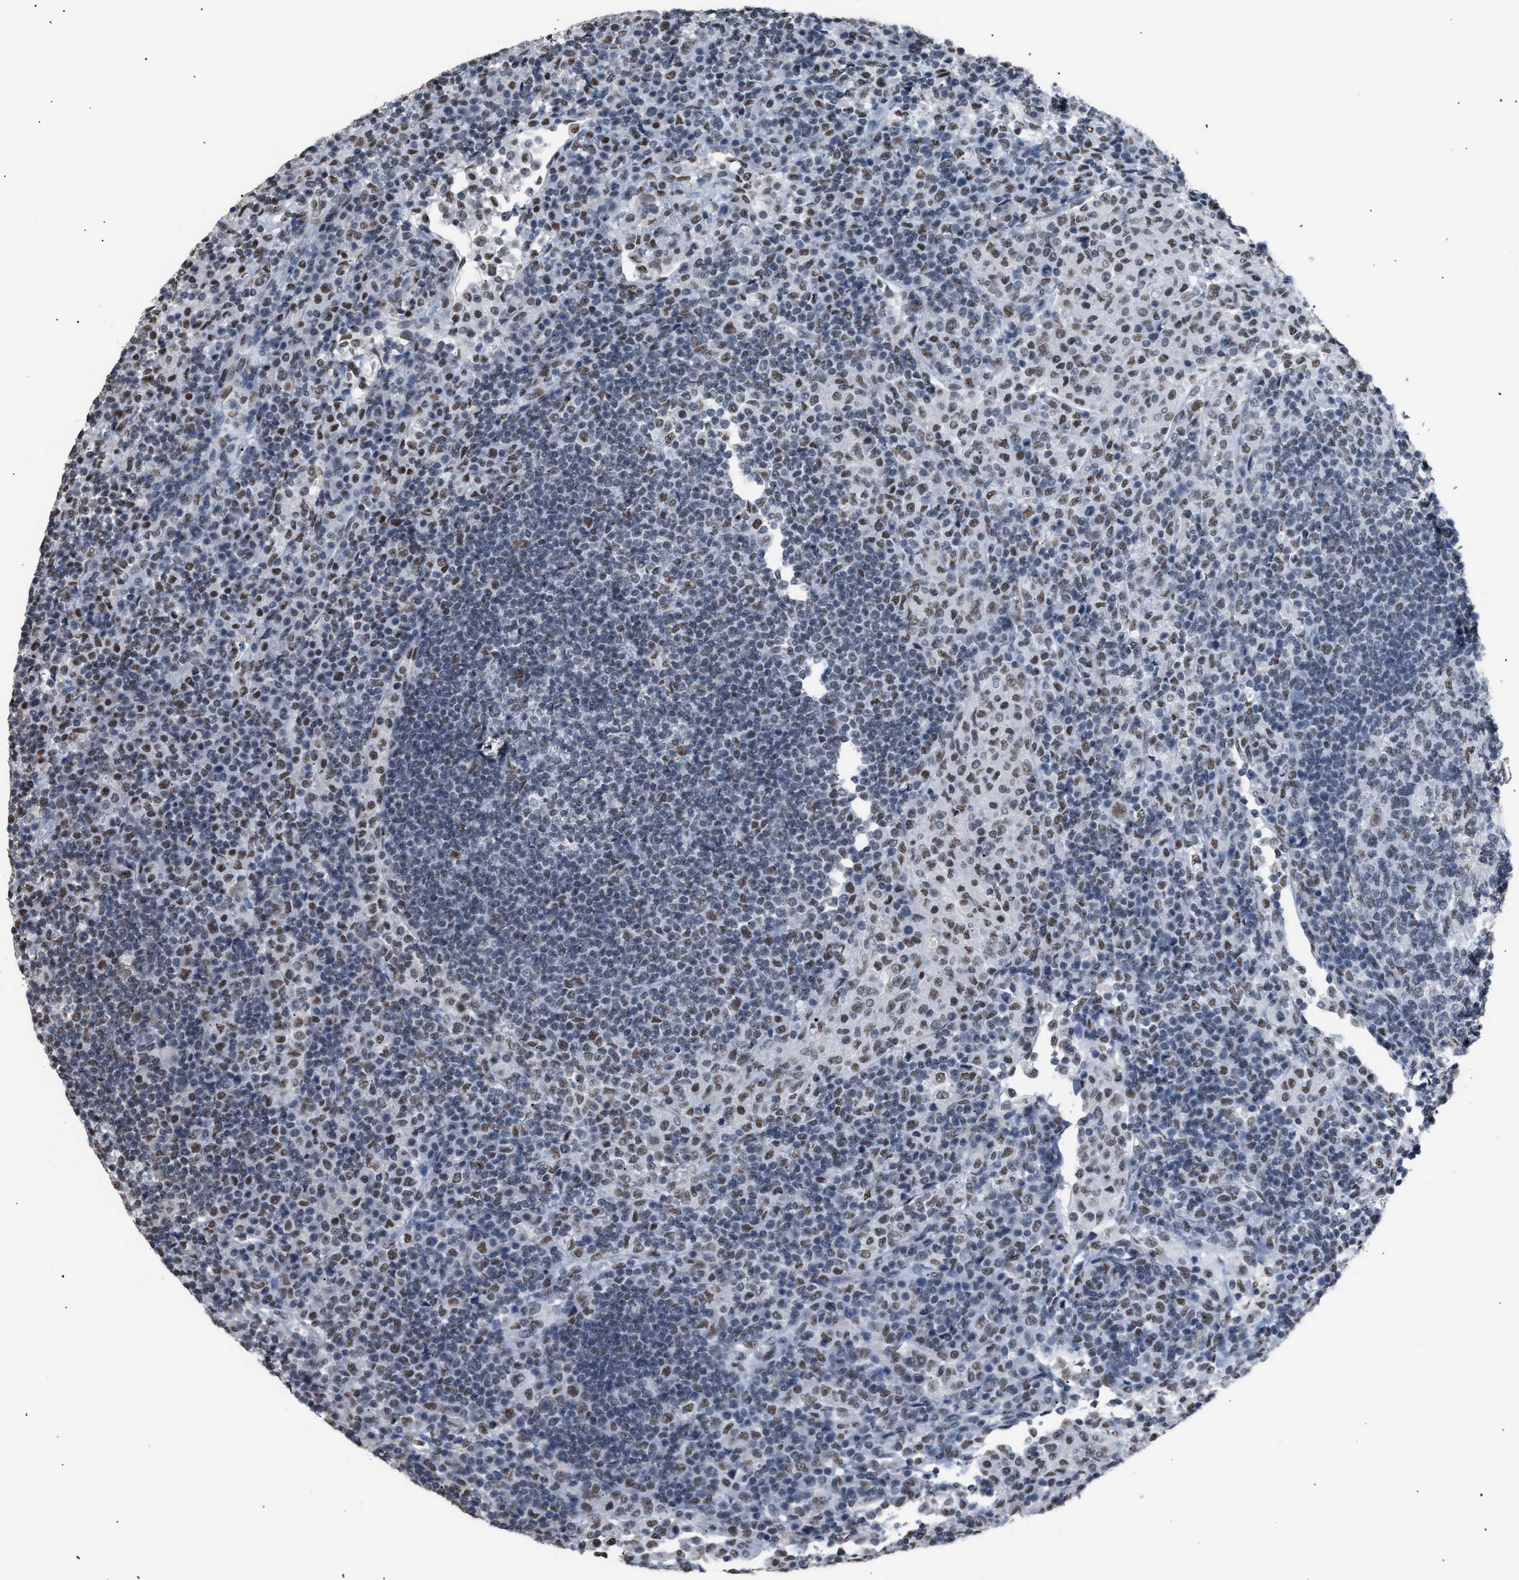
{"staining": {"intensity": "weak", "quantity": "<25%", "location": "nuclear"}, "tissue": "lymph node", "cell_type": "Germinal center cells", "image_type": "normal", "snomed": [{"axis": "morphology", "description": "Normal tissue, NOS"}, {"axis": "topography", "description": "Lymph node"}], "caption": "Immunohistochemistry (IHC) histopathology image of unremarkable lymph node: lymph node stained with DAB demonstrates no significant protein staining in germinal center cells. (DAB immunohistochemistry visualized using brightfield microscopy, high magnification).", "gene": "CCAR2", "patient": {"sex": "female", "age": 53}}